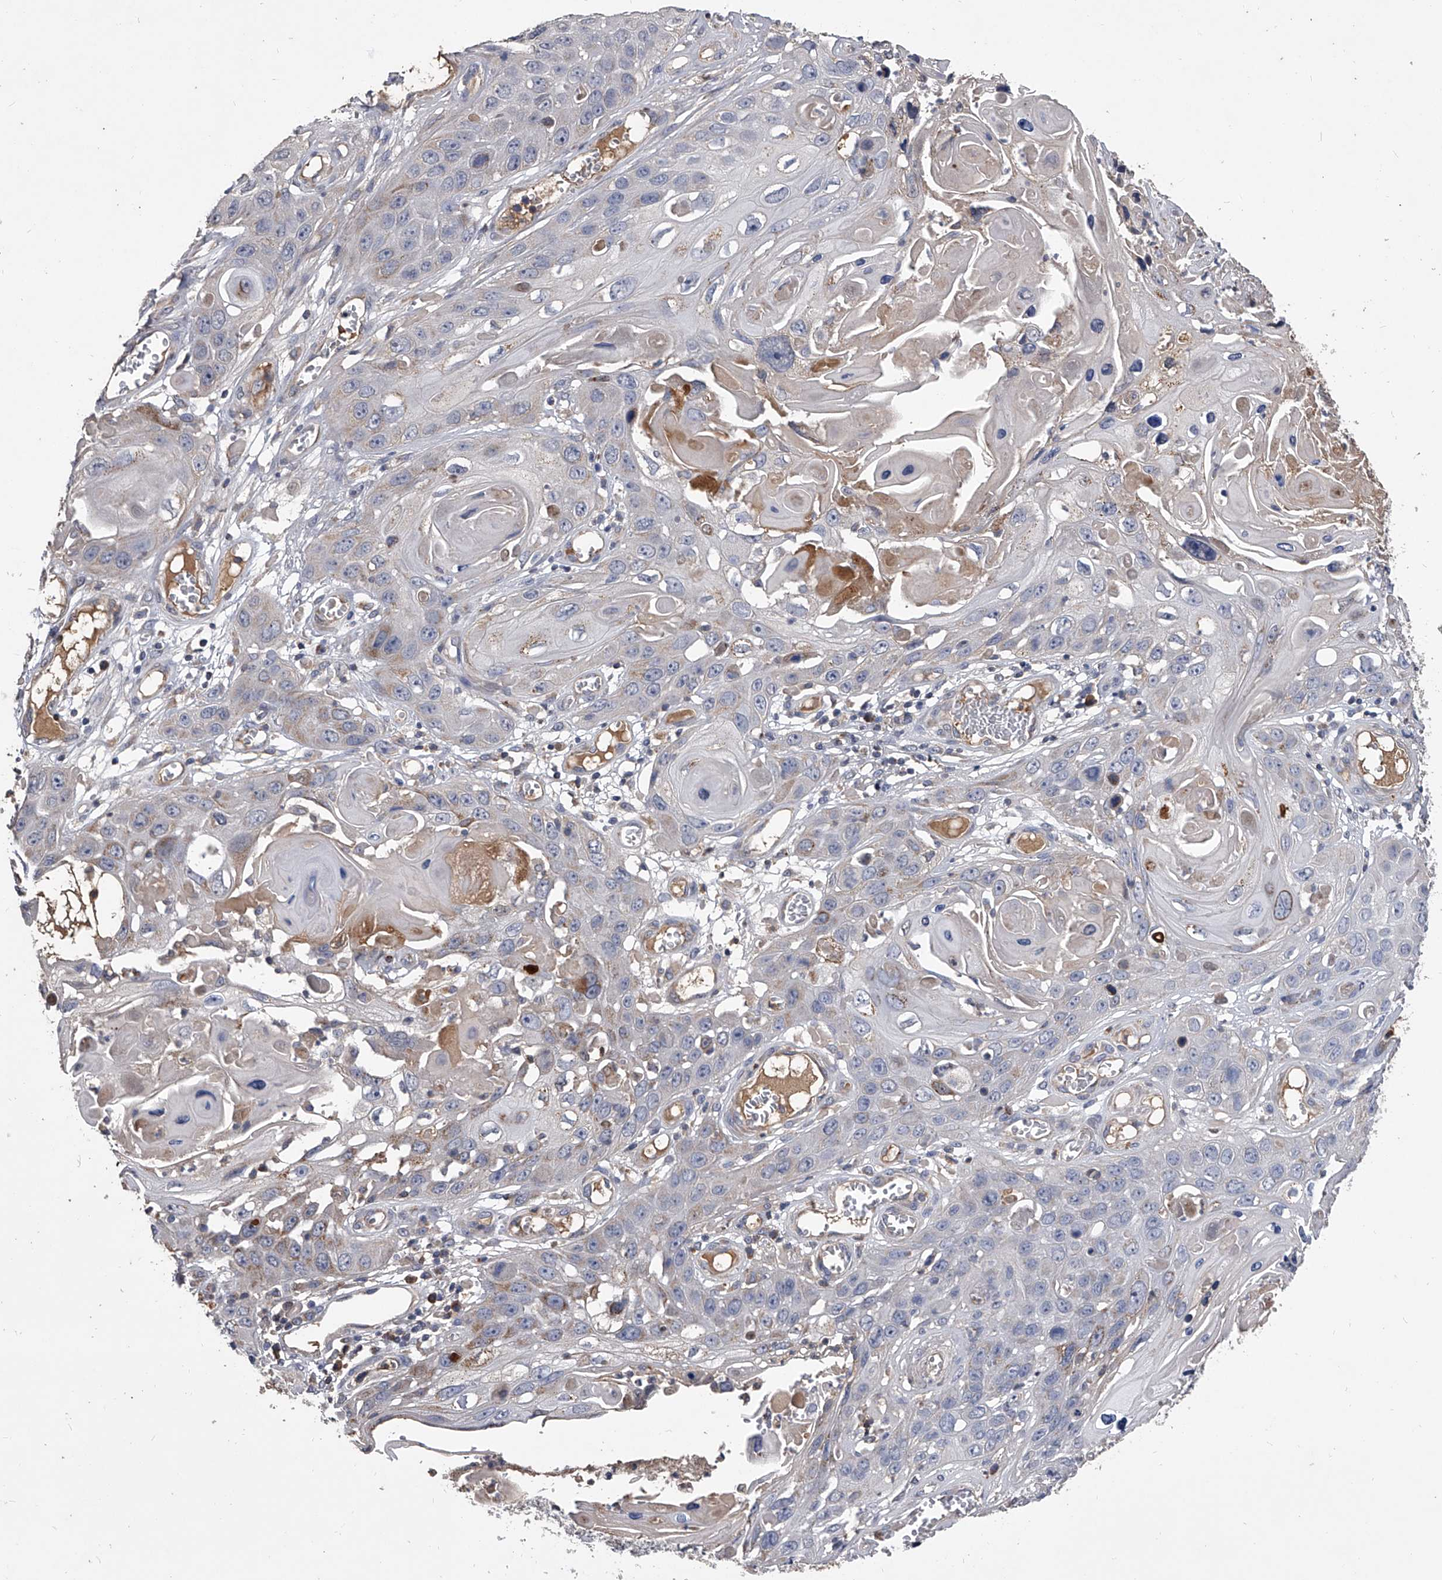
{"staining": {"intensity": "weak", "quantity": "<25%", "location": "cytoplasmic/membranous"}, "tissue": "skin cancer", "cell_type": "Tumor cells", "image_type": "cancer", "snomed": [{"axis": "morphology", "description": "Squamous cell carcinoma, NOS"}, {"axis": "topography", "description": "Skin"}], "caption": "The histopathology image shows no staining of tumor cells in skin cancer (squamous cell carcinoma). Nuclei are stained in blue.", "gene": "NRP1", "patient": {"sex": "male", "age": 55}}